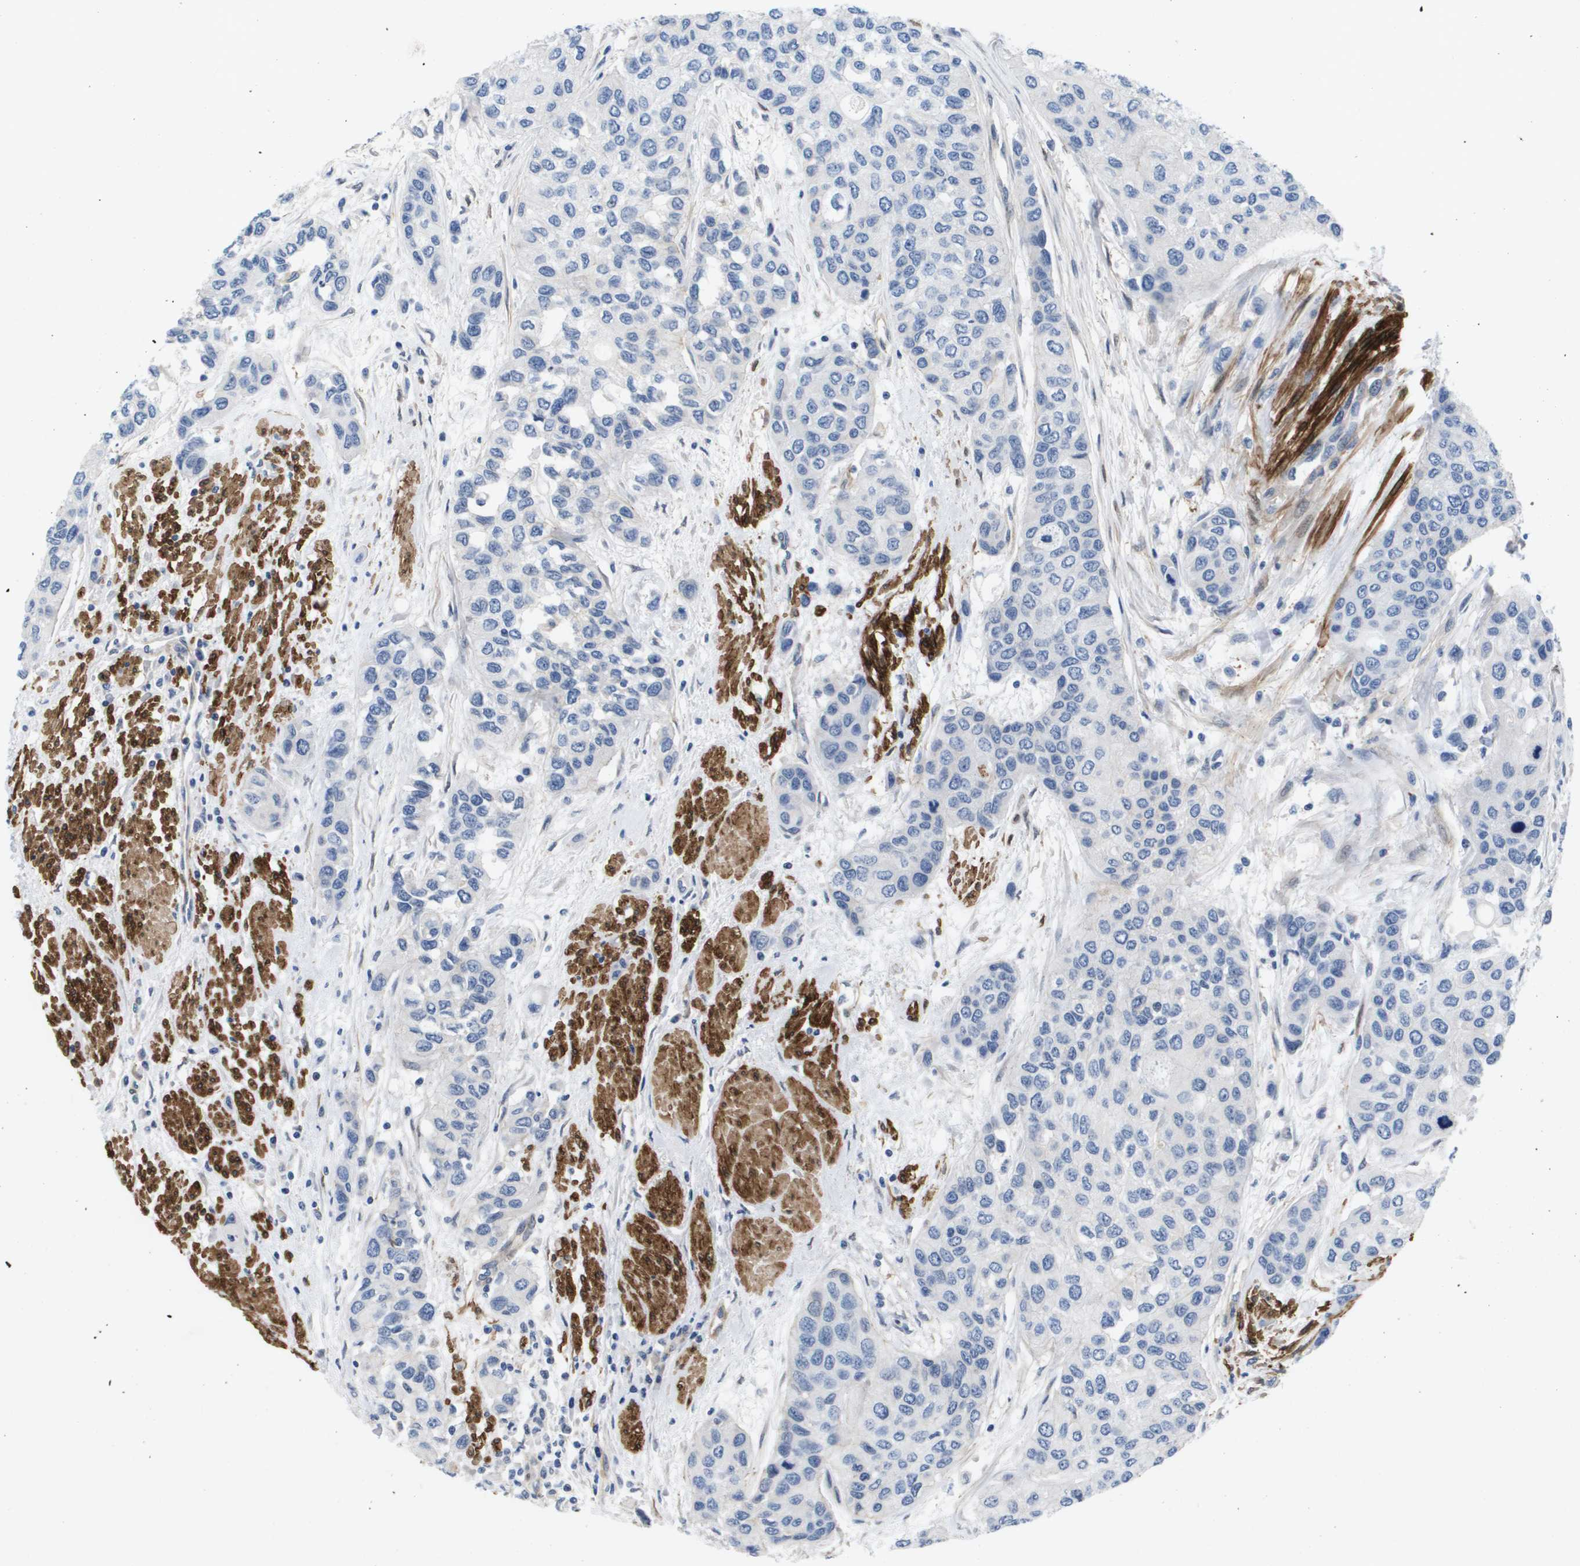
{"staining": {"intensity": "negative", "quantity": "none", "location": "none"}, "tissue": "urothelial cancer", "cell_type": "Tumor cells", "image_type": "cancer", "snomed": [{"axis": "morphology", "description": "Urothelial carcinoma, High grade"}, {"axis": "topography", "description": "Urinary bladder"}], "caption": "Tumor cells are negative for protein expression in human urothelial carcinoma (high-grade).", "gene": "LPP", "patient": {"sex": "female", "age": 56}}